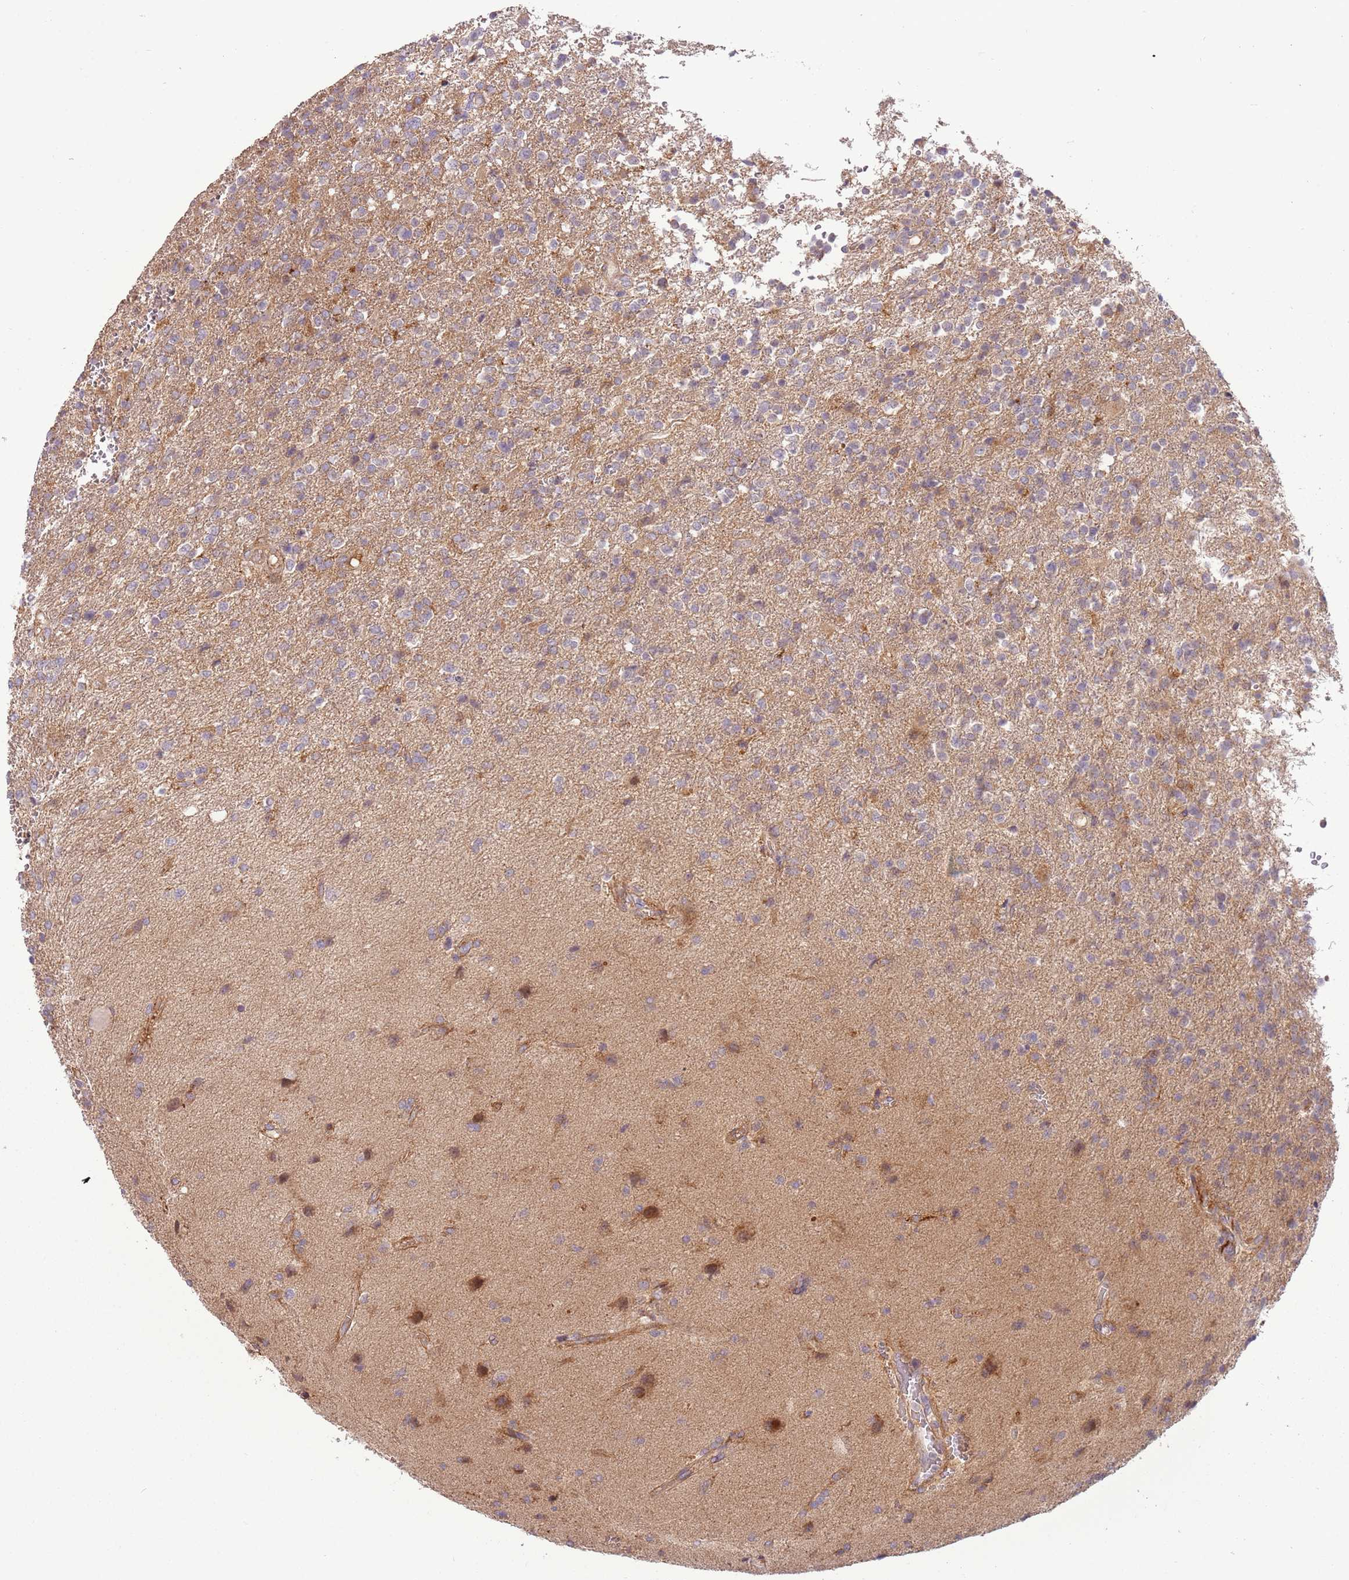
{"staining": {"intensity": "negative", "quantity": "none", "location": "none"}, "tissue": "glioma", "cell_type": "Tumor cells", "image_type": "cancer", "snomed": [{"axis": "morphology", "description": "Glioma, malignant, High grade"}, {"axis": "topography", "description": "Brain"}], "caption": "Immunohistochemistry (IHC) of human high-grade glioma (malignant) displays no staining in tumor cells. (DAB (3,3'-diaminobenzidine) immunohistochemistry, high magnification).", "gene": "RNF128", "patient": {"sex": "male", "age": 56}}